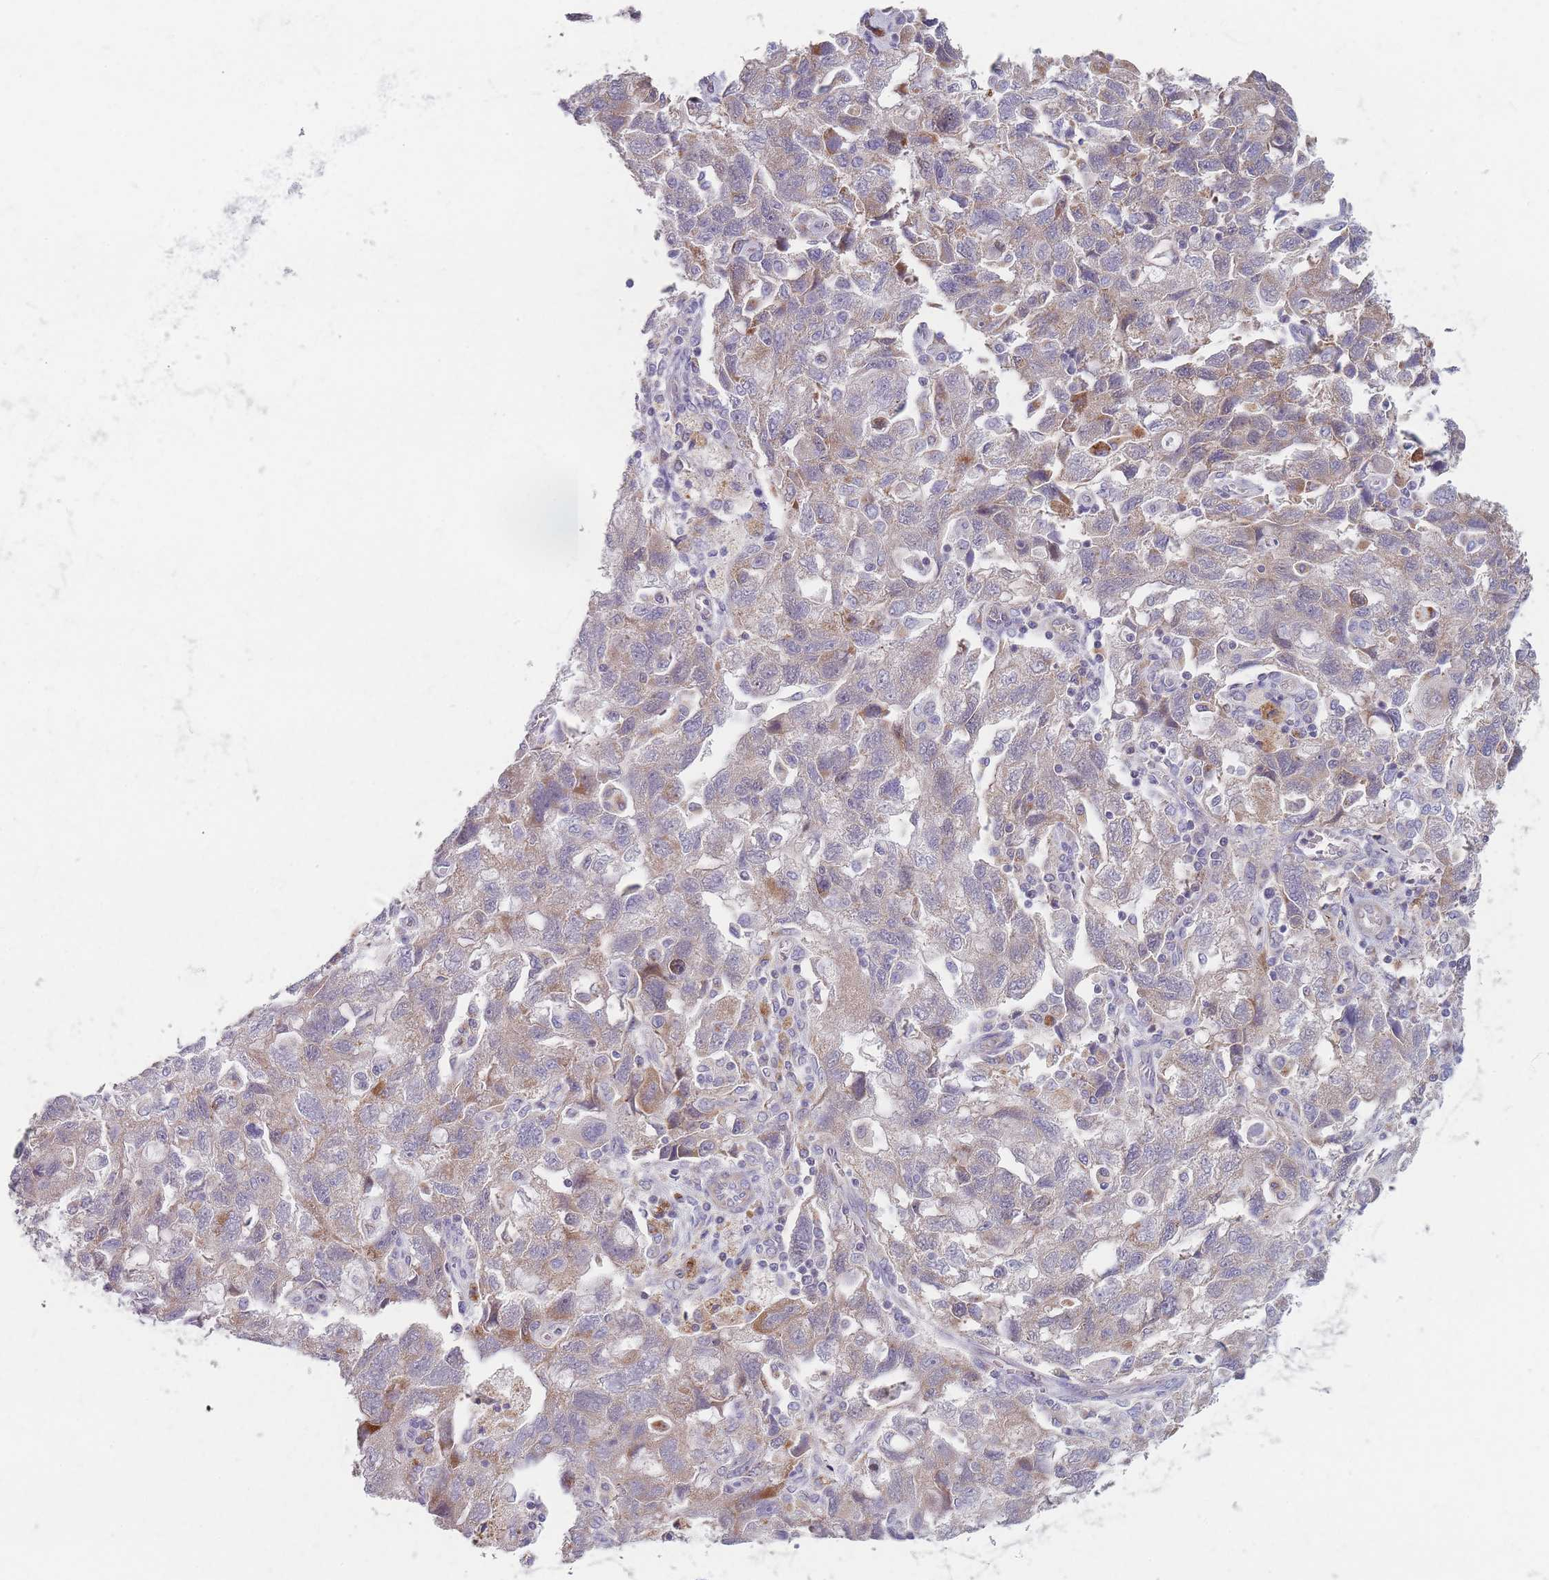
{"staining": {"intensity": "weak", "quantity": "<25%", "location": "cytoplasmic/membranous"}, "tissue": "ovarian cancer", "cell_type": "Tumor cells", "image_type": "cancer", "snomed": [{"axis": "morphology", "description": "Carcinoma, NOS"}, {"axis": "morphology", "description": "Cystadenocarcinoma, serous, NOS"}, {"axis": "topography", "description": "Ovary"}], "caption": "DAB (3,3'-diaminobenzidine) immunohistochemical staining of human serous cystadenocarcinoma (ovarian) demonstrates no significant positivity in tumor cells.", "gene": "SMPD4", "patient": {"sex": "female", "age": 69}}